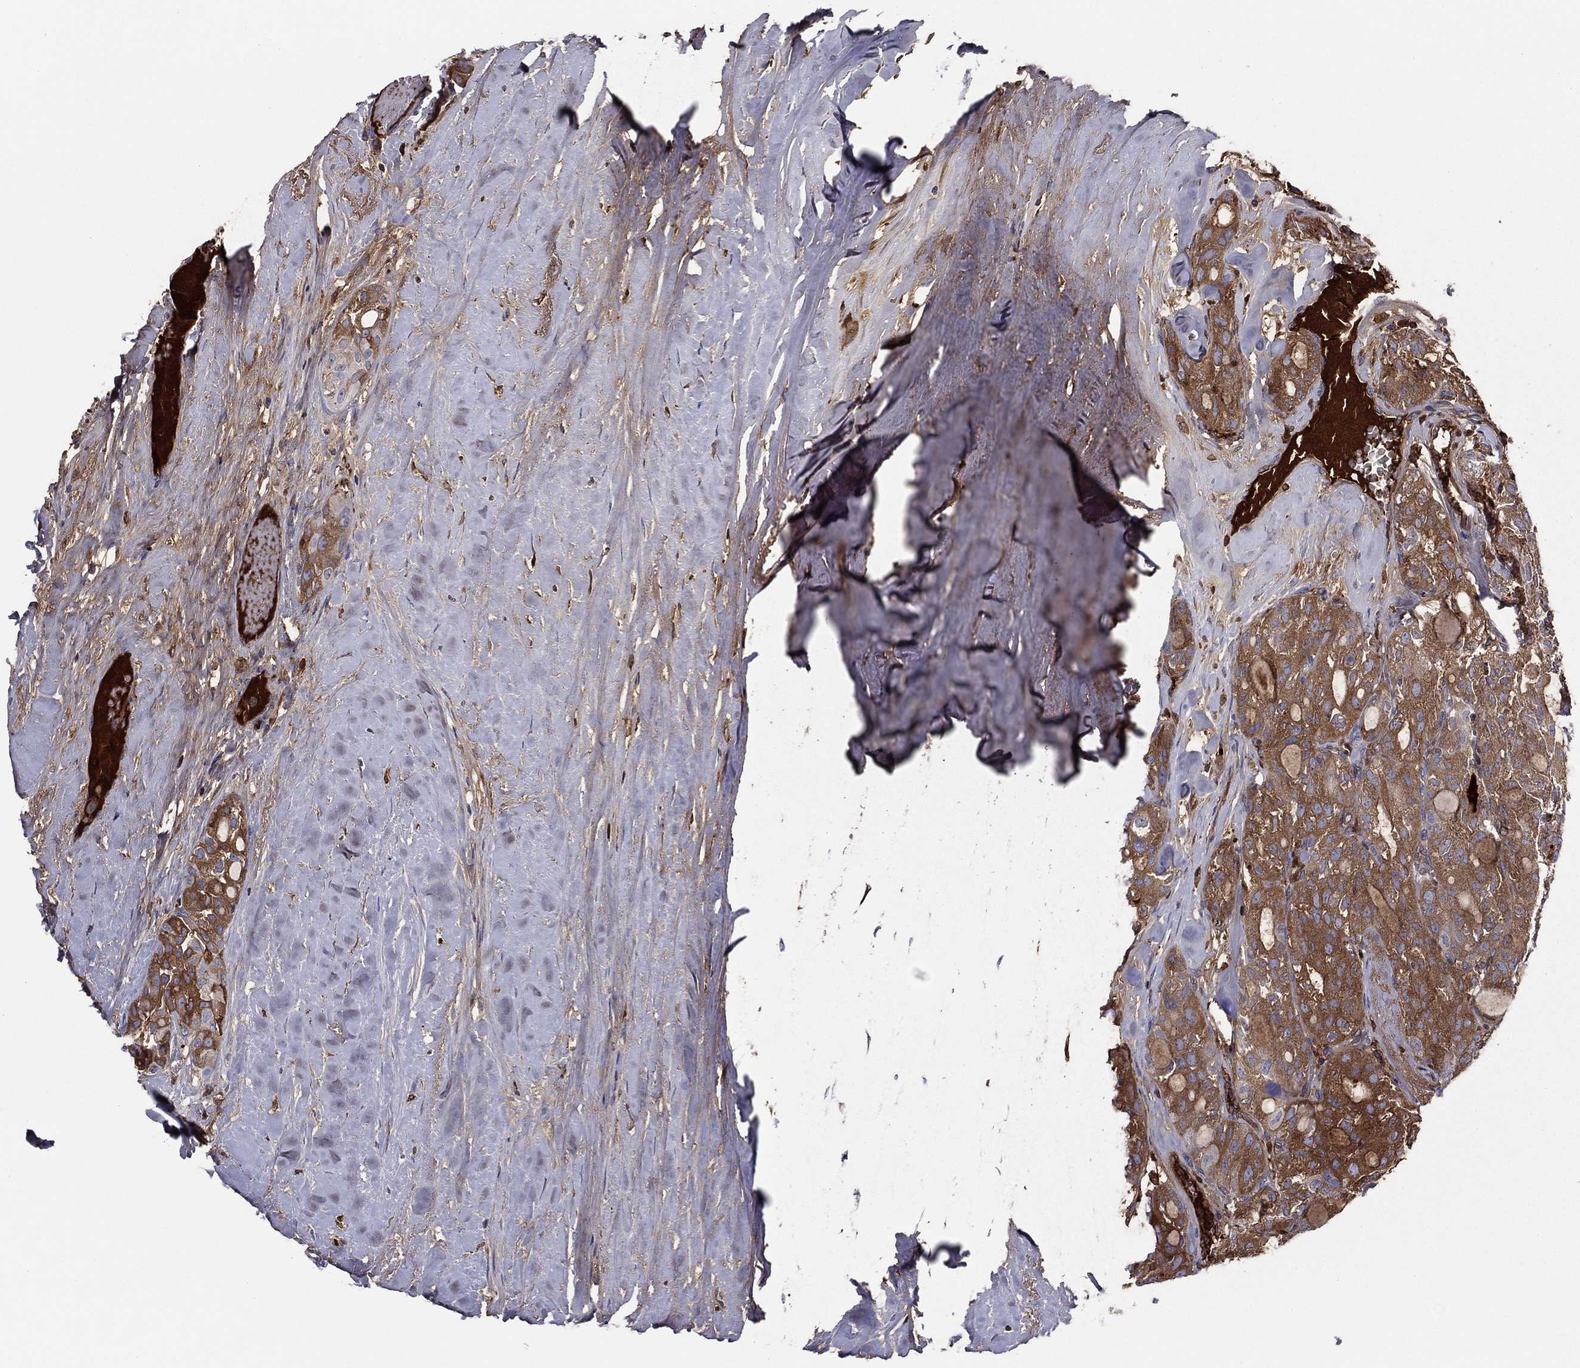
{"staining": {"intensity": "strong", "quantity": "25%-75%", "location": "cytoplasmic/membranous"}, "tissue": "thyroid cancer", "cell_type": "Tumor cells", "image_type": "cancer", "snomed": [{"axis": "morphology", "description": "Follicular adenoma carcinoma, NOS"}, {"axis": "topography", "description": "Thyroid gland"}], "caption": "An immunohistochemistry (IHC) histopathology image of tumor tissue is shown. Protein staining in brown highlights strong cytoplasmic/membranous positivity in thyroid cancer (follicular adenoma carcinoma) within tumor cells.", "gene": "HPX", "patient": {"sex": "male", "age": 75}}